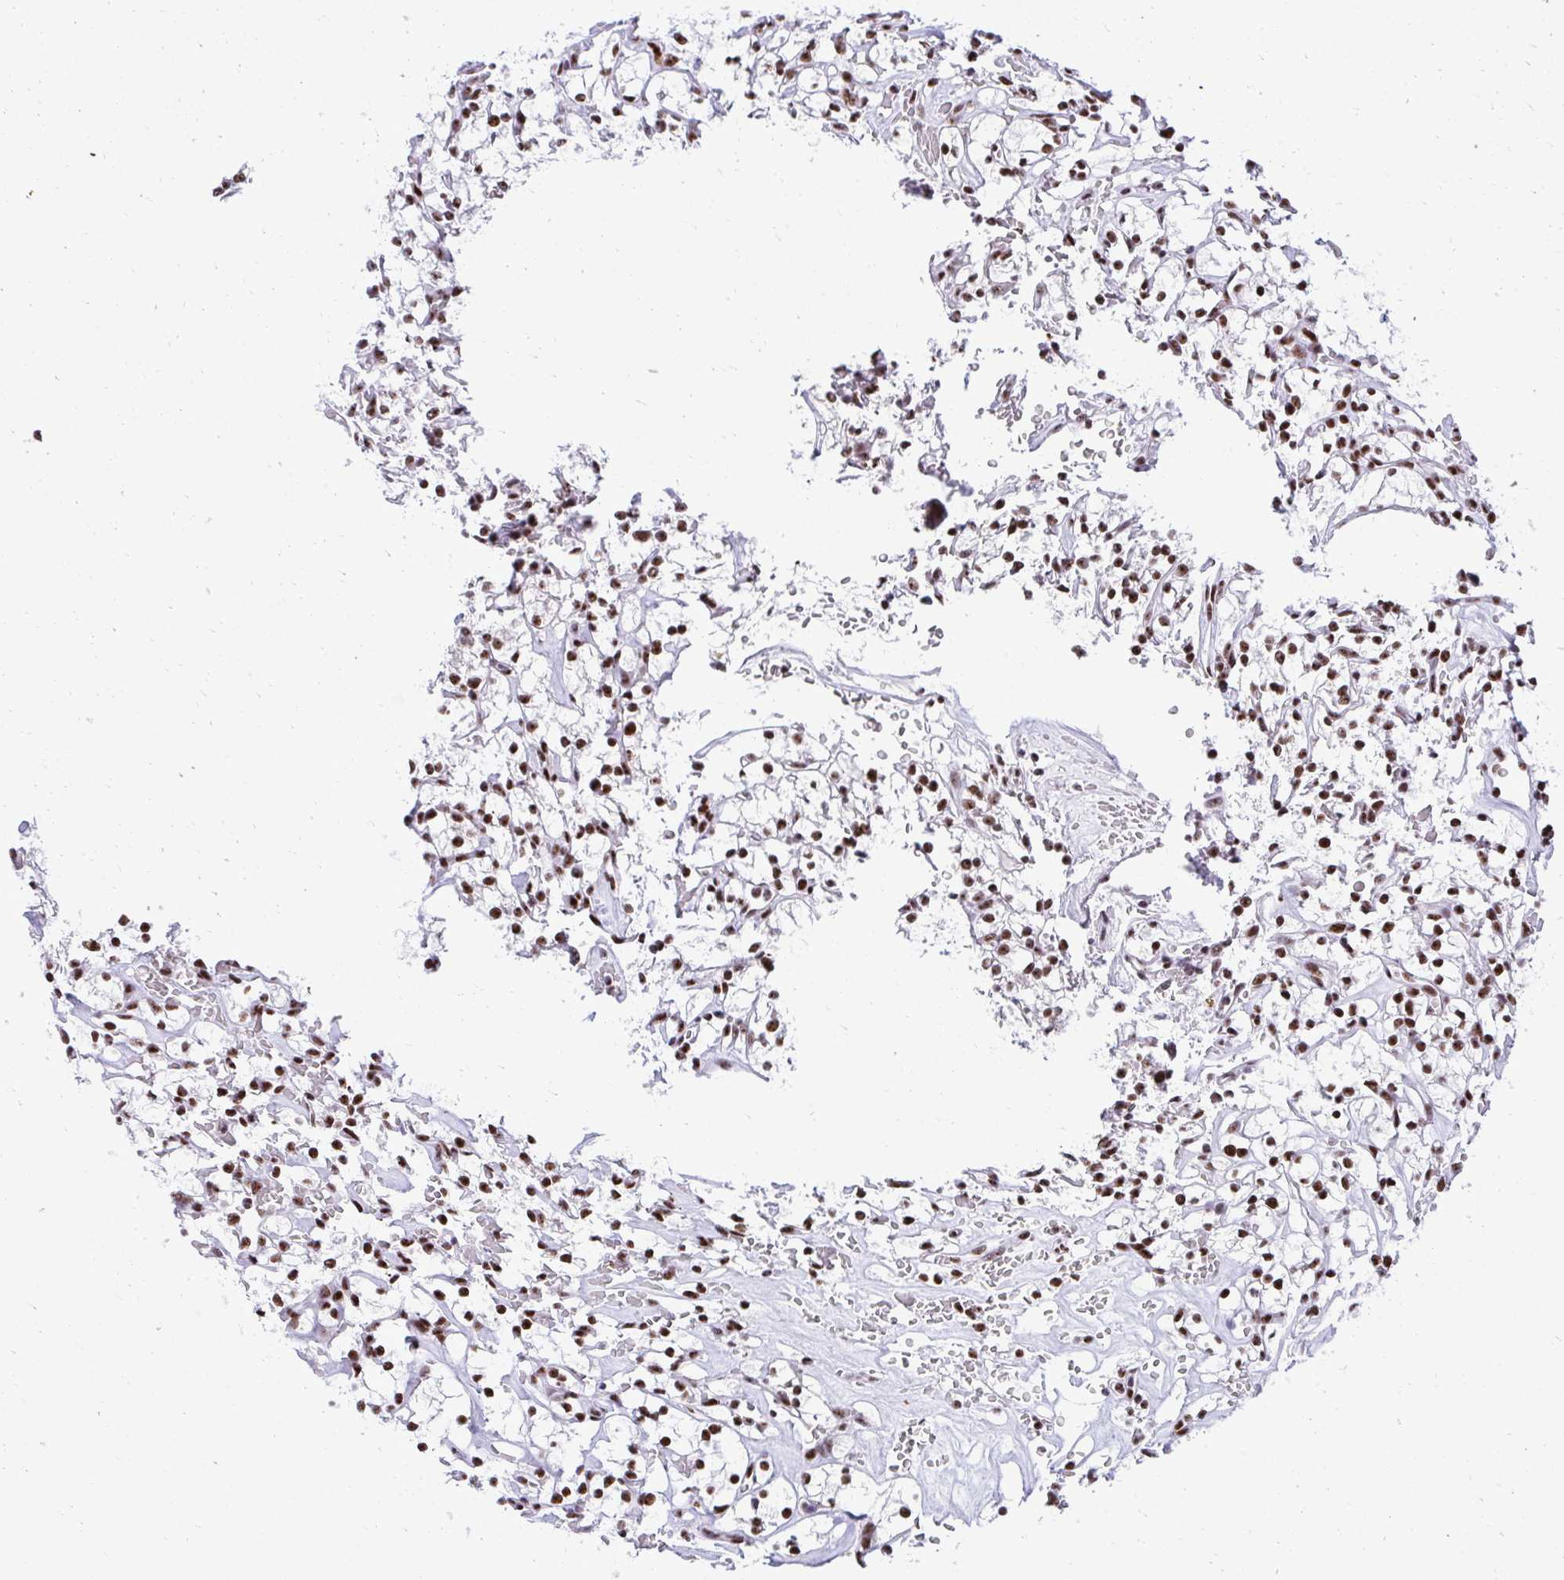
{"staining": {"intensity": "moderate", "quantity": ">75%", "location": "nuclear"}, "tissue": "renal cancer", "cell_type": "Tumor cells", "image_type": "cancer", "snomed": [{"axis": "morphology", "description": "Adenocarcinoma, NOS"}, {"axis": "topography", "description": "Kidney"}], "caption": "Brown immunohistochemical staining in human renal adenocarcinoma displays moderate nuclear staining in about >75% of tumor cells.", "gene": "PELP1", "patient": {"sex": "female", "age": 64}}